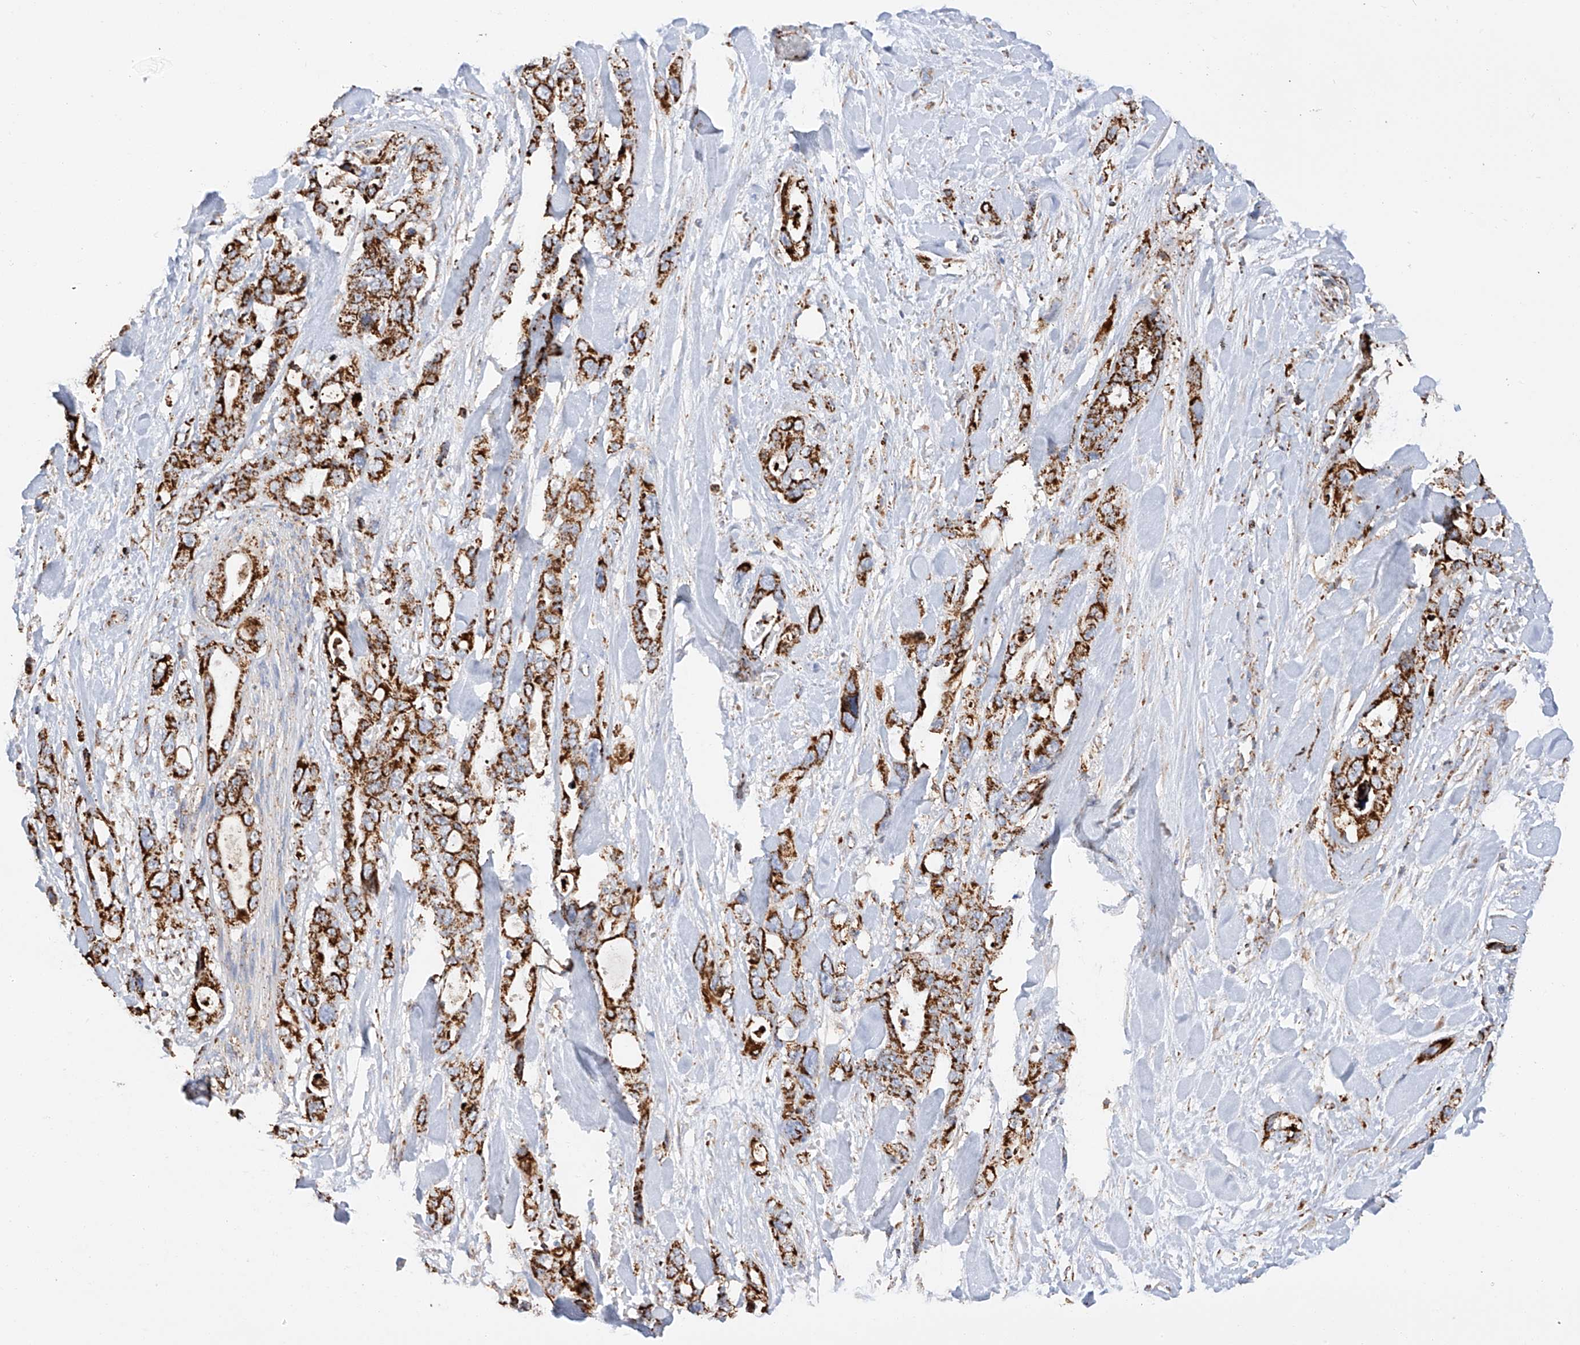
{"staining": {"intensity": "strong", "quantity": ">75%", "location": "cytoplasmic/membranous"}, "tissue": "pancreatic cancer", "cell_type": "Tumor cells", "image_type": "cancer", "snomed": [{"axis": "morphology", "description": "Adenocarcinoma, NOS"}, {"axis": "topography", "description": "Pancreas"}], "caption": "Brown immunohistochemical staining in pancreatic cancer displays strong cytoplasmic/membranous expression in approximately >75% of tumor cells.", "gene": "TTC27", "patient": {"sex": "male", "age": 46}}